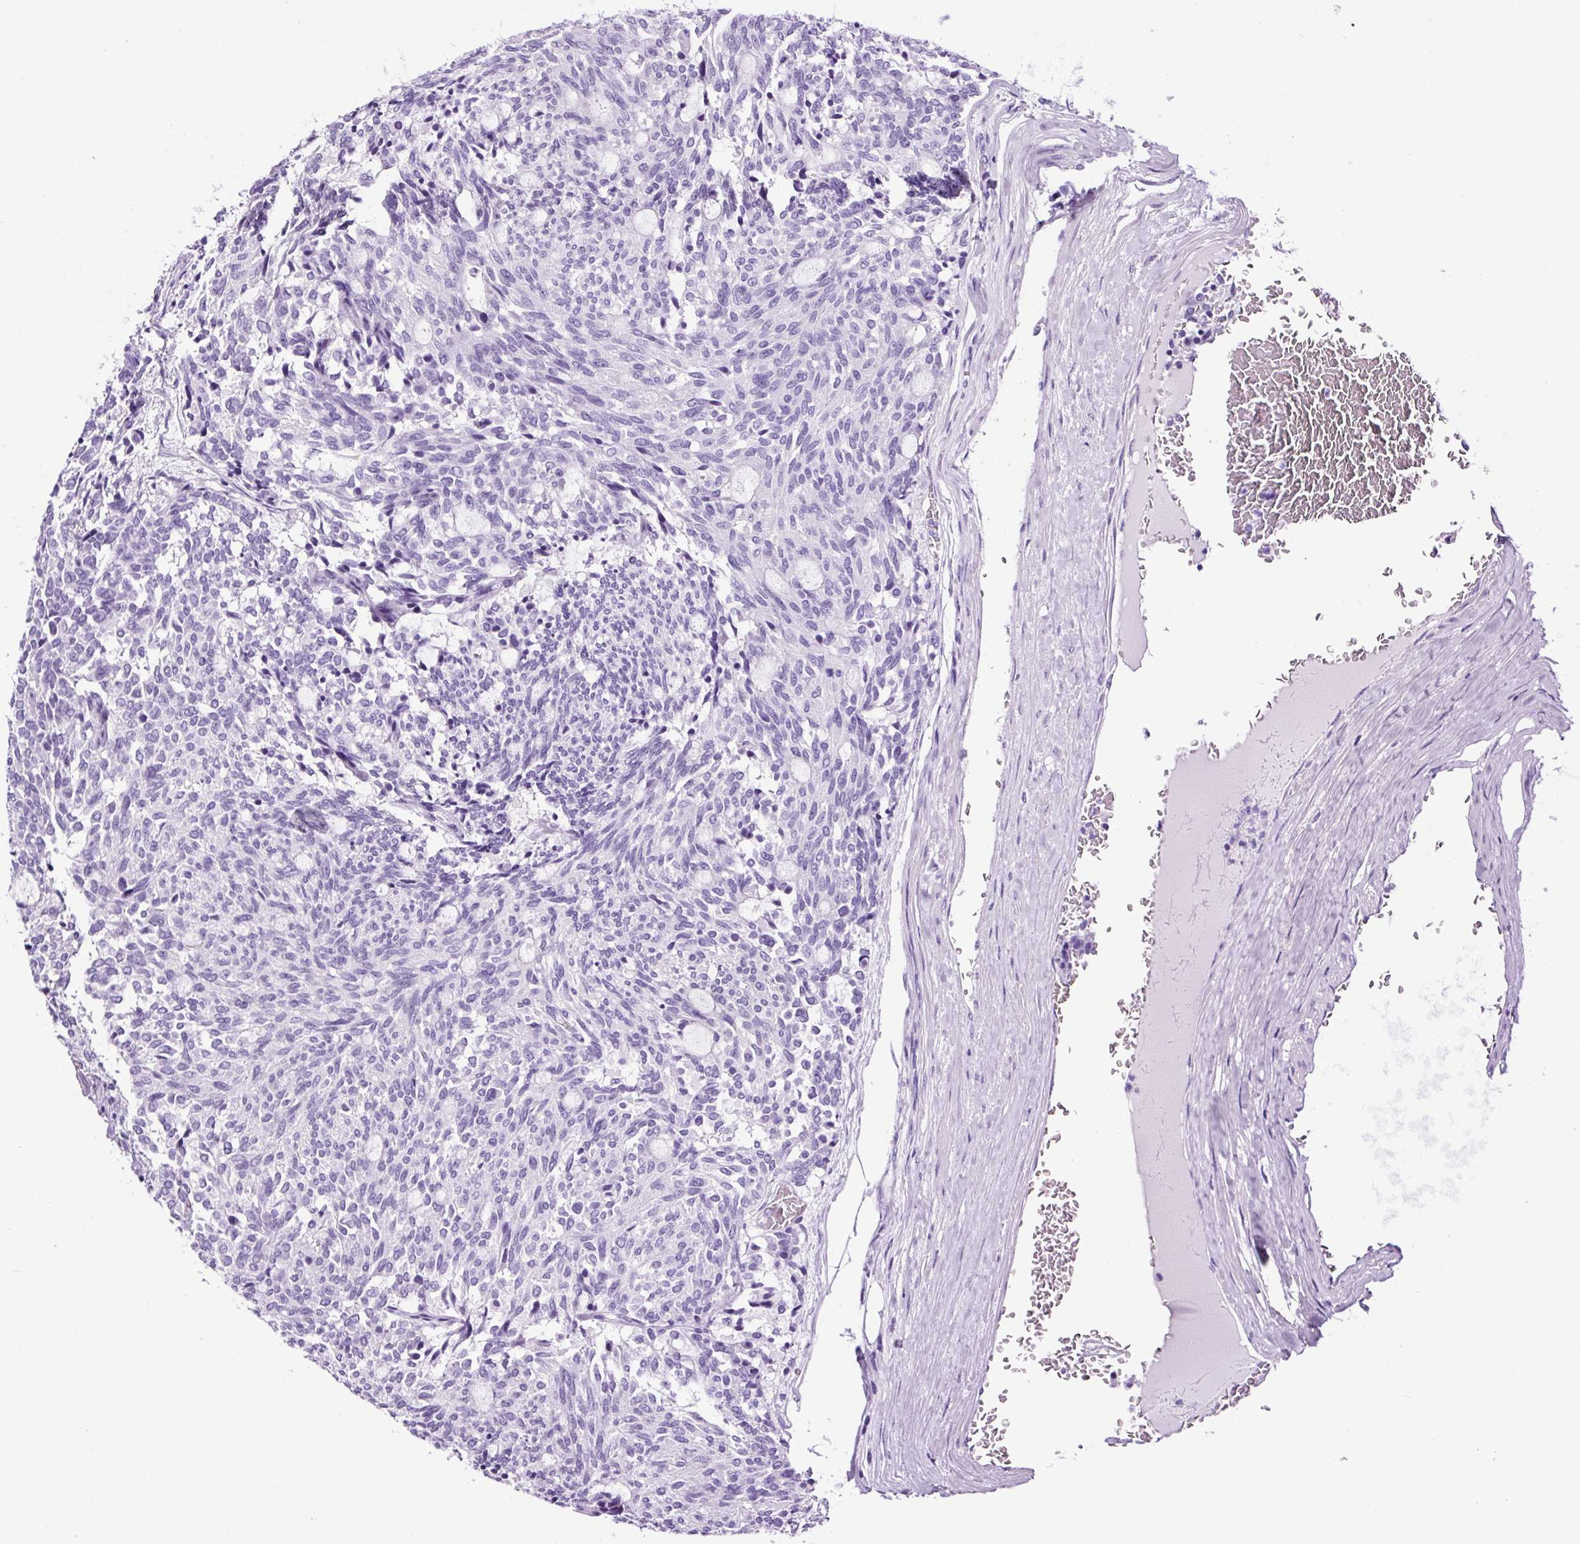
{"staining": {"intensity": "negative", "quantity": "none", "location": "none"}, "tissue": "carcinoid", "cell_type": "Tumor cells", "image_type": "cancer", "snomed": [{"axis": "morphology", "description": "Carcinoid, malignant, NOS"}, {"axis": "topography", "description": "Pancreas"}], "caption": "Immunohistochemistry of carcinoid shows no positivity in tumor cells. Brightfield microscopy of immunohistochemistry stained with DAB (3,3'-diaminobenzidine) (brown) and hematoxylin (blue), captured at high magnification.", "gene": "FBXL7", "patient": {"sex": "female", "age": 54}}